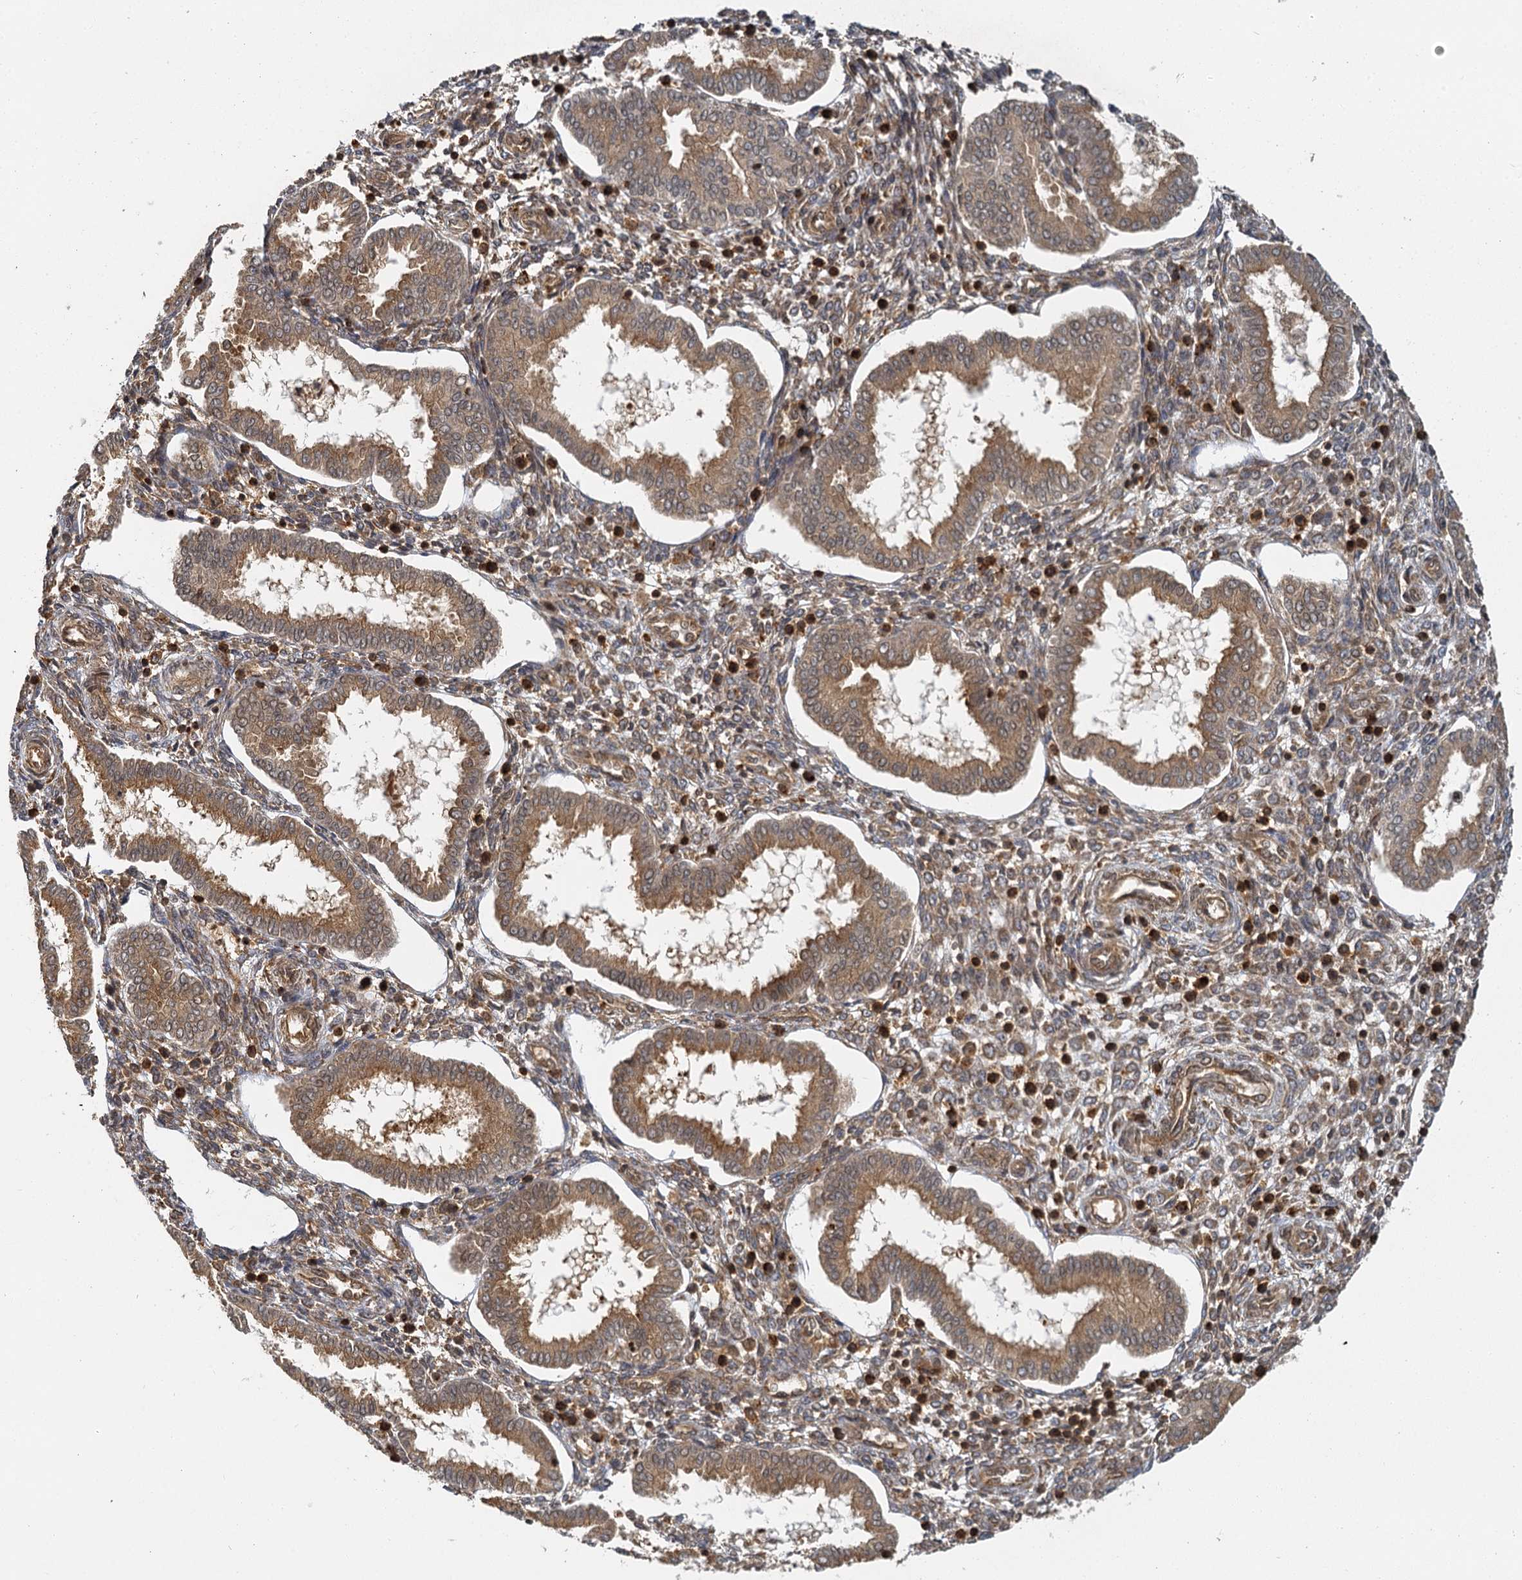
{"staining": {"intensity": "moderate", "quantity": "25%-75%", "location": "cytoplasmic/membranous"}, "tissue": "endometrium", "cell_type": "Cells in endometrial stroma", "image_type": "normal", "snomed": [{"axis": "morphology", "description": "Normal tissue, NOS"}, {"axis": "topography", "description": "Endometrium"}], "caption": "Approximately 25%-75% of cells in endometrial stroma in normal endometrium display moderate cytoplasmic/membranous protein expression as visualized by brown immunohistochemical staining.", "gene": "ZNF549", "patient": {"sex": "female", "age": 24}}